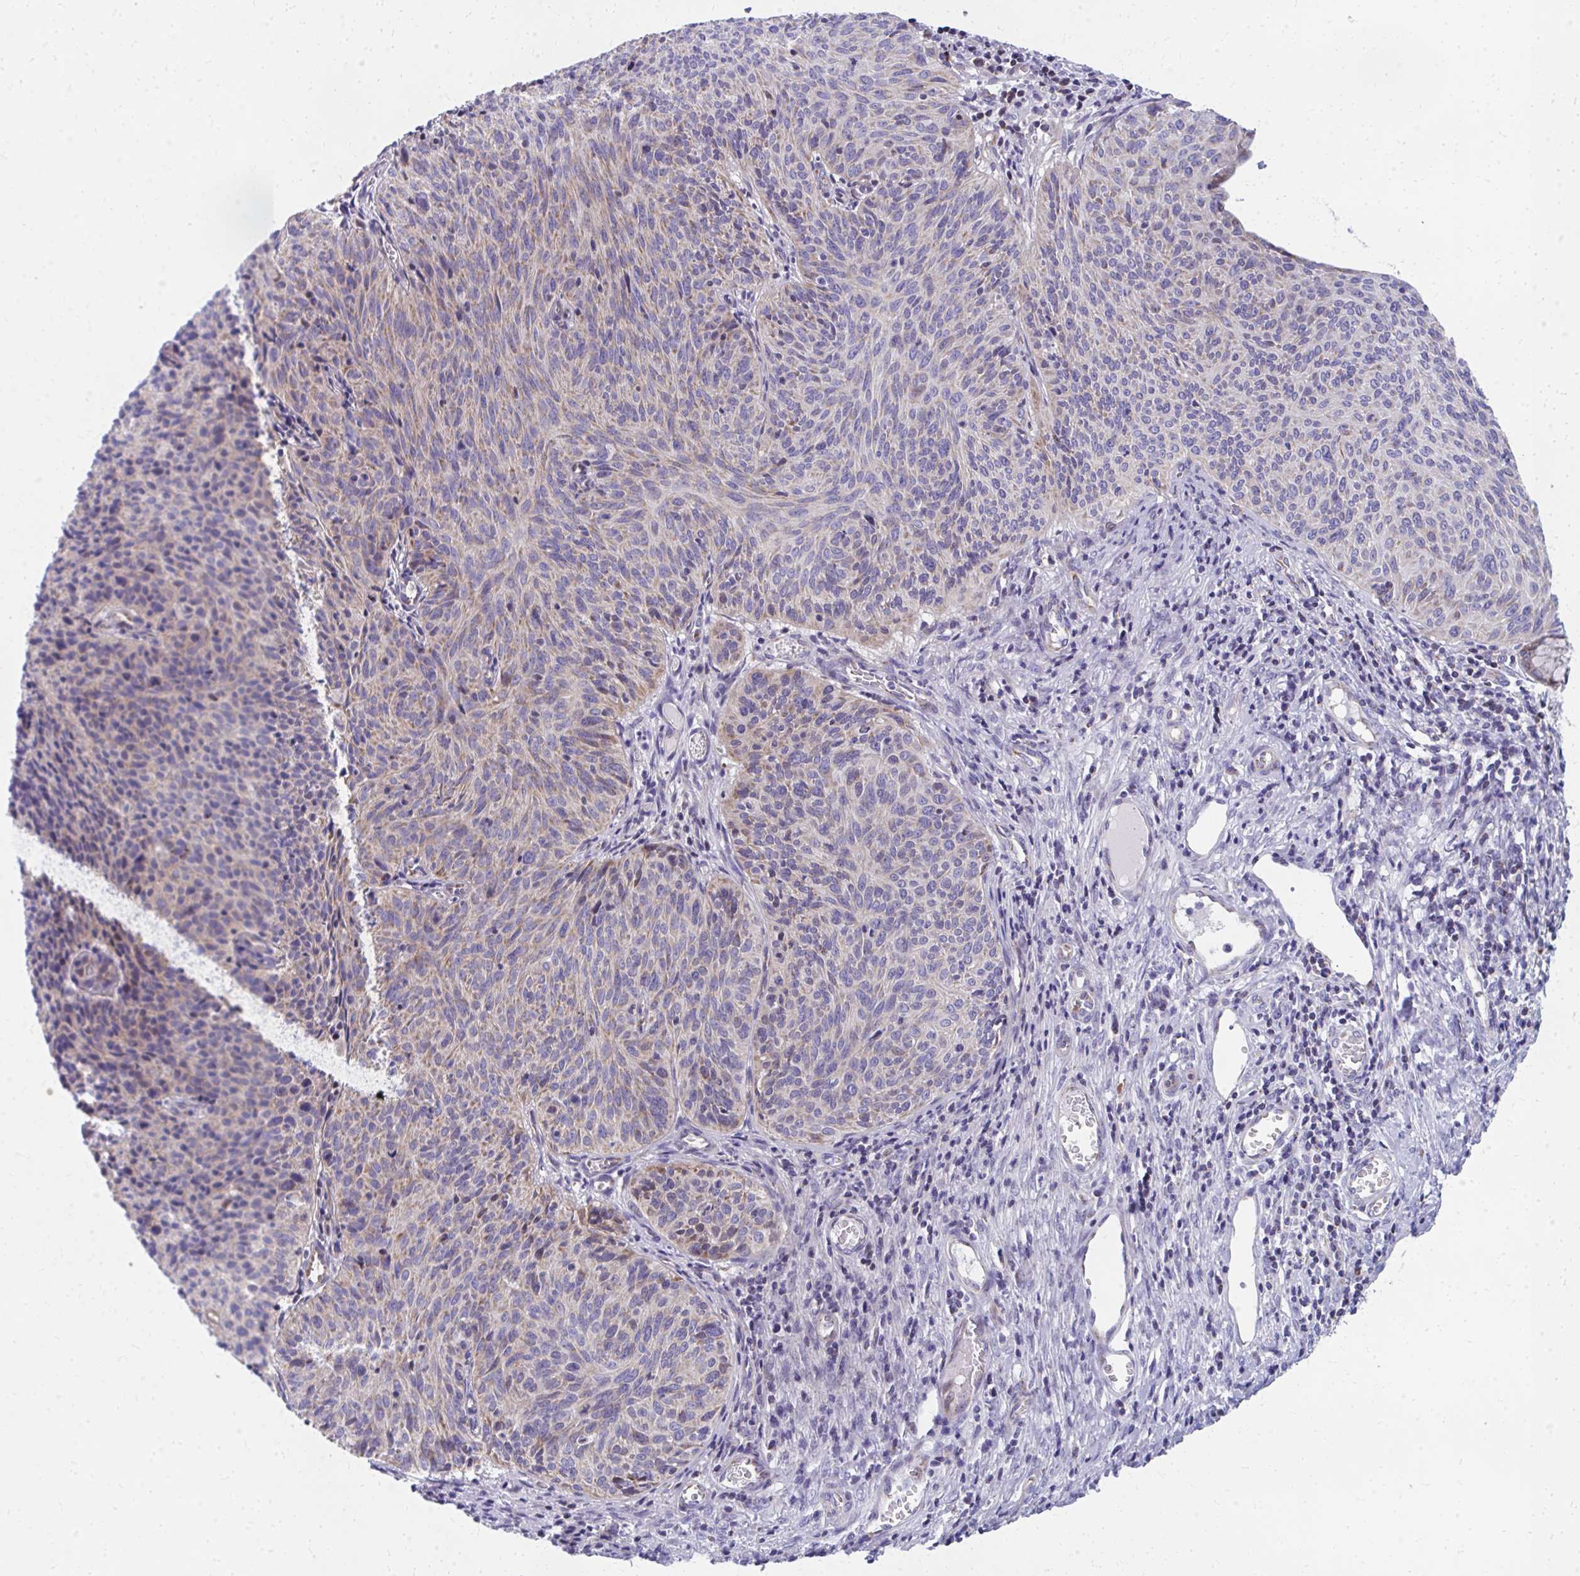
{"staining": {"intensity": "weak", "quantity": "25%-75%", "location": "cytoplasmic/membranous"}, "tissue": "cervical cancer", "cell_type": "Tumor cells", "image_type": "cancer", "snomed": [{"axis": "morphology", "description": "Squamous cell carcinoma, NOS"}, {"axis": "topography", "description": "Cervix"}], "caption": "Immunohistochemistry (DAB (3,3'-diaminobenzidine)) staining of human cervical cancer (squamous cell carcinoma) demonstrates weak cytoplasmic/membranous protein positivity in about 25%-75% of tumor cells.", "gene": "IL37", "patient": {"sex": "female", "age": 49}}